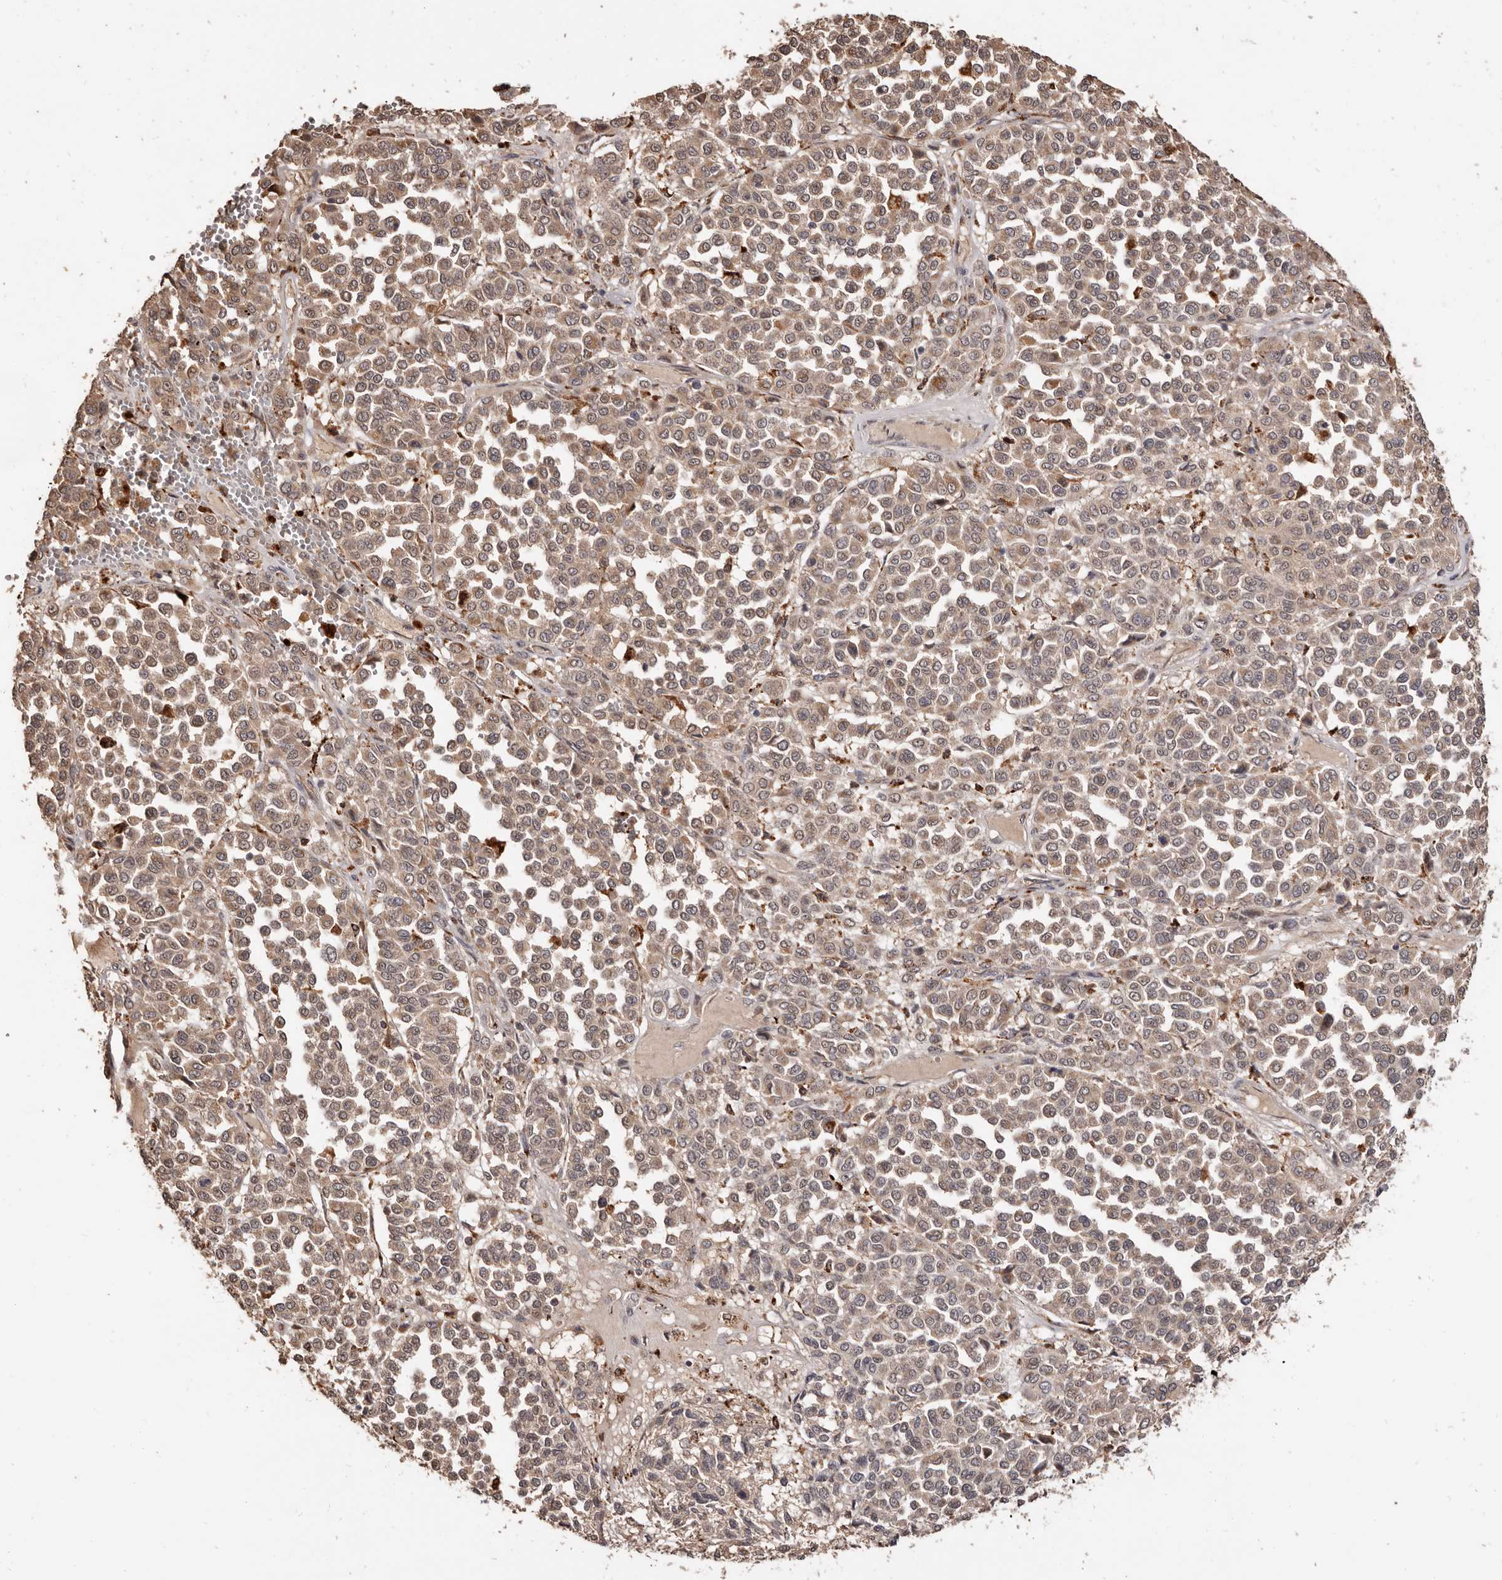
{"staining": {"intensity": "weak", "quantity": ">75%", "location": "cytoplasmic/membranous"}, "tissue": "melanoma", "cell_type": "Tumor cells", "image_type": "cancer", "snomed": [{"axis": "morphology", "description": "Malignant melanoma, Metastatic site"}, {"axis": "topography", "description": "Pancreas"}], "caption": "Melanoma stained with immunohistochemistry (IHC) demonstrates weak cytoplasmic/membranous staining in about >75% of tumor cells. The protein is shown in brown color, while the nuclei are stained blue.", "gene": "AKAP7", "patient": {"sex": "female", "age": 30}}